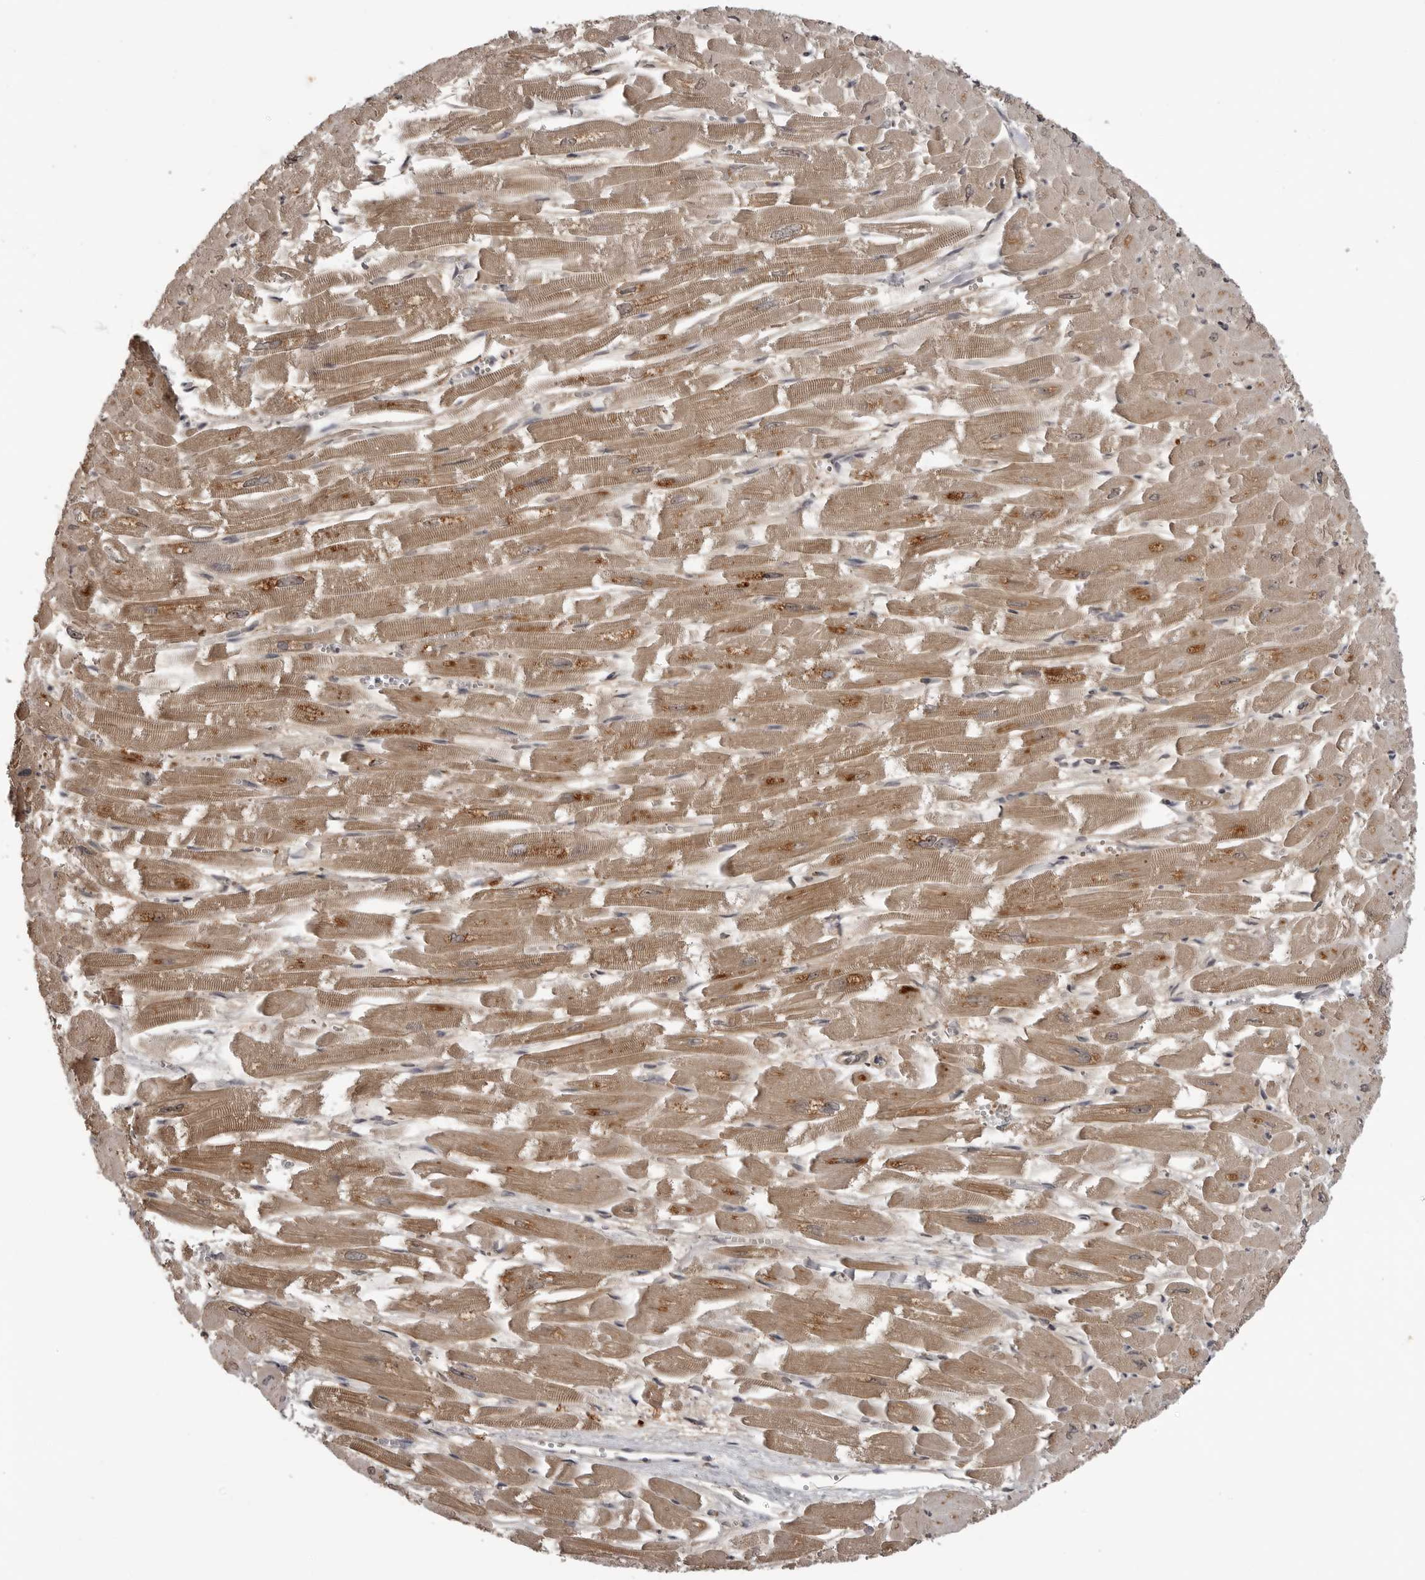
{"staining": {"intensity": "moderate", "quantity": ">75%", "location": "cytoplasmic/membranous"}, "tissue": "heart muscle", "cell_type": "Cardiomyocytes", "image_type": "normal", "snomed": [{"axis": "morphology", "description": "Normal tissue, NOS"}, {"axis": "topography", "description": "Heart"}], "caption": "DAB immunohistochemical staining of benign heart muscle exhibits moderate cytoplasmic/membranous protein expression in approximately >75% of cardiomyocytes.", "gene": "AKAP7", "patient": {"sex": "male", "age": 54}}